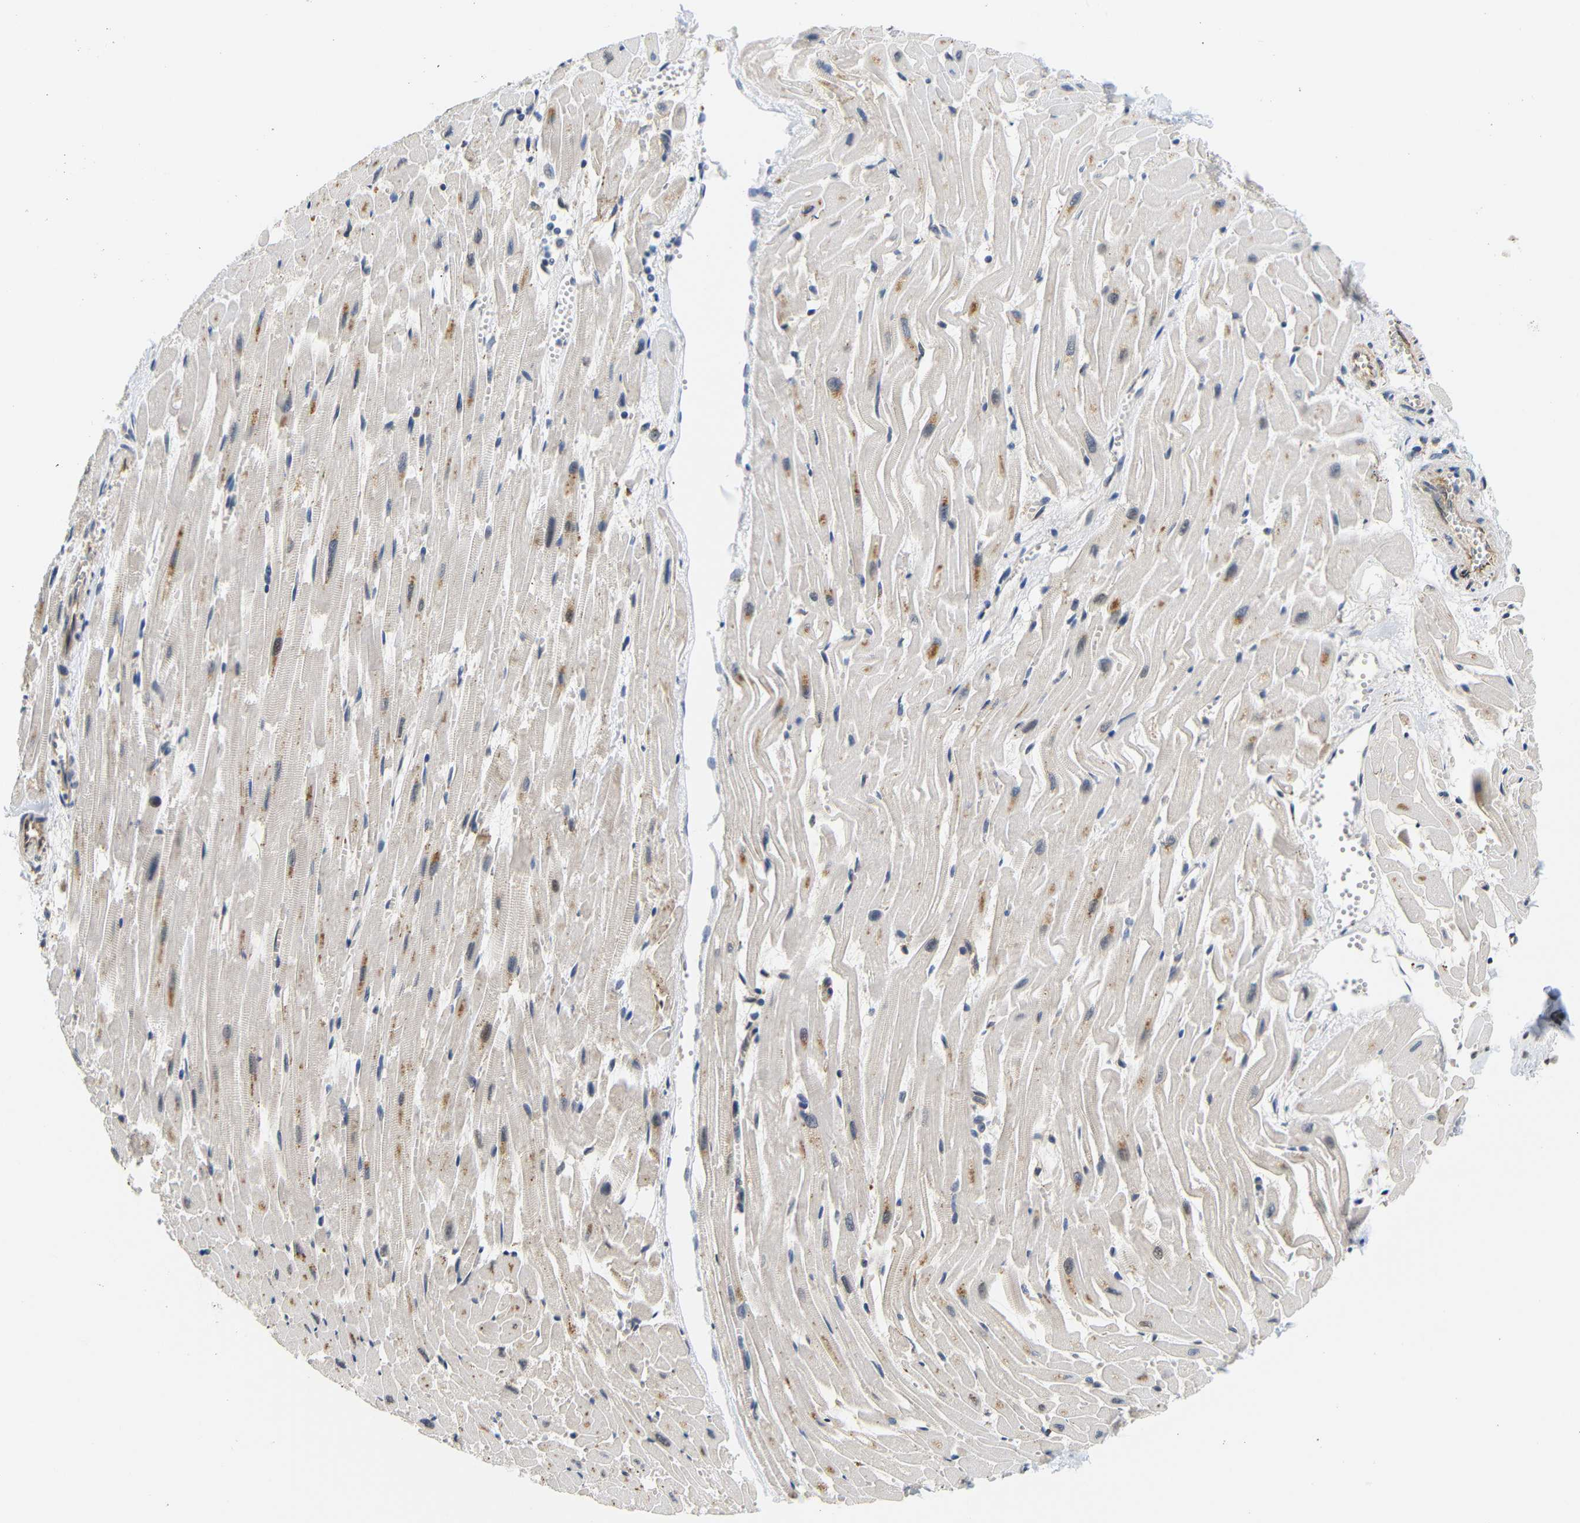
{"staining": {"intensity": "moderate", "quantity": "25%-75%", "location": "cytoplasmic/membranous"}, "tissue": "heart muscle", "cell_type": "Cardiomyocytes", "image_type": "normal", "snomed": [{"axis": "morphology", "description": "Normal tissue, NOS"}, {"axis": "topography", "description": "Heart"}], "caption": "A brown stain labels moderate cytoplasmic/membranous expression of a protein in cardiomyocytes of unremarkable human heart muscle.", "gene": "GJA5", "patient": {"sex": "female", "age": 19}}